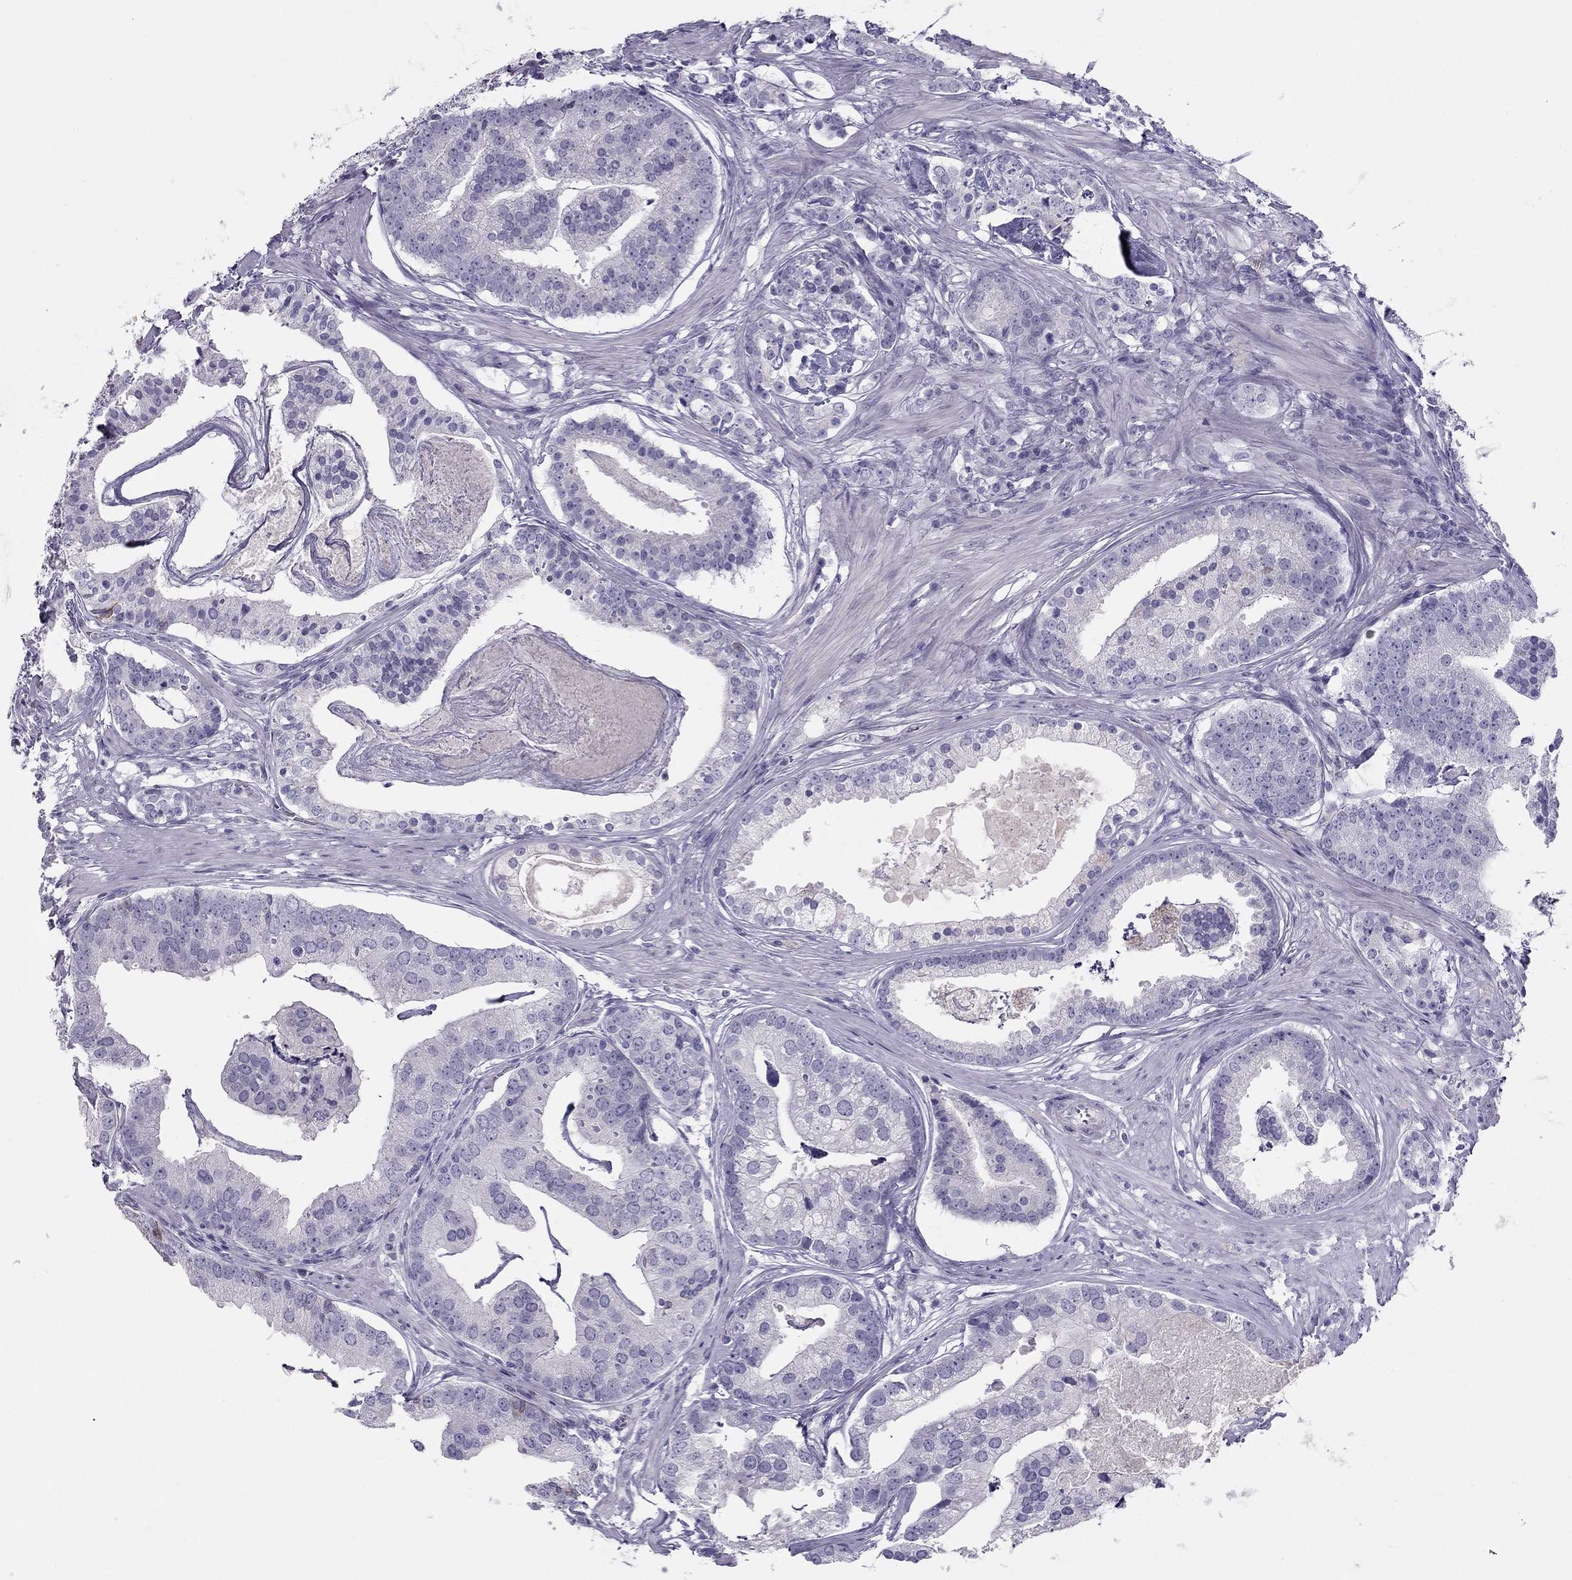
{"staining": {"intensity": "negative", "quantity": "none", "location": "none"}, "tissue": "prostate cancer", "cell_type": "Tumor cells", "image_type": "cancer", "snomed": [{"axis": "morphology", "description": "Adenocarcinoma, NOS"}, {"axis": "topography", "description": "Prostate and seminal vesicle, NOS"}, {"axis": "topography", "description": "Prostate"}], "caption": "This is an immunohistochemistry (IHC) photomicrograph of human prostate cancer (adenocarcinoma). There is no positivity in tumor cells.", "gene": "KCNV2", "patient": {"sex": "male", "age": 44}}